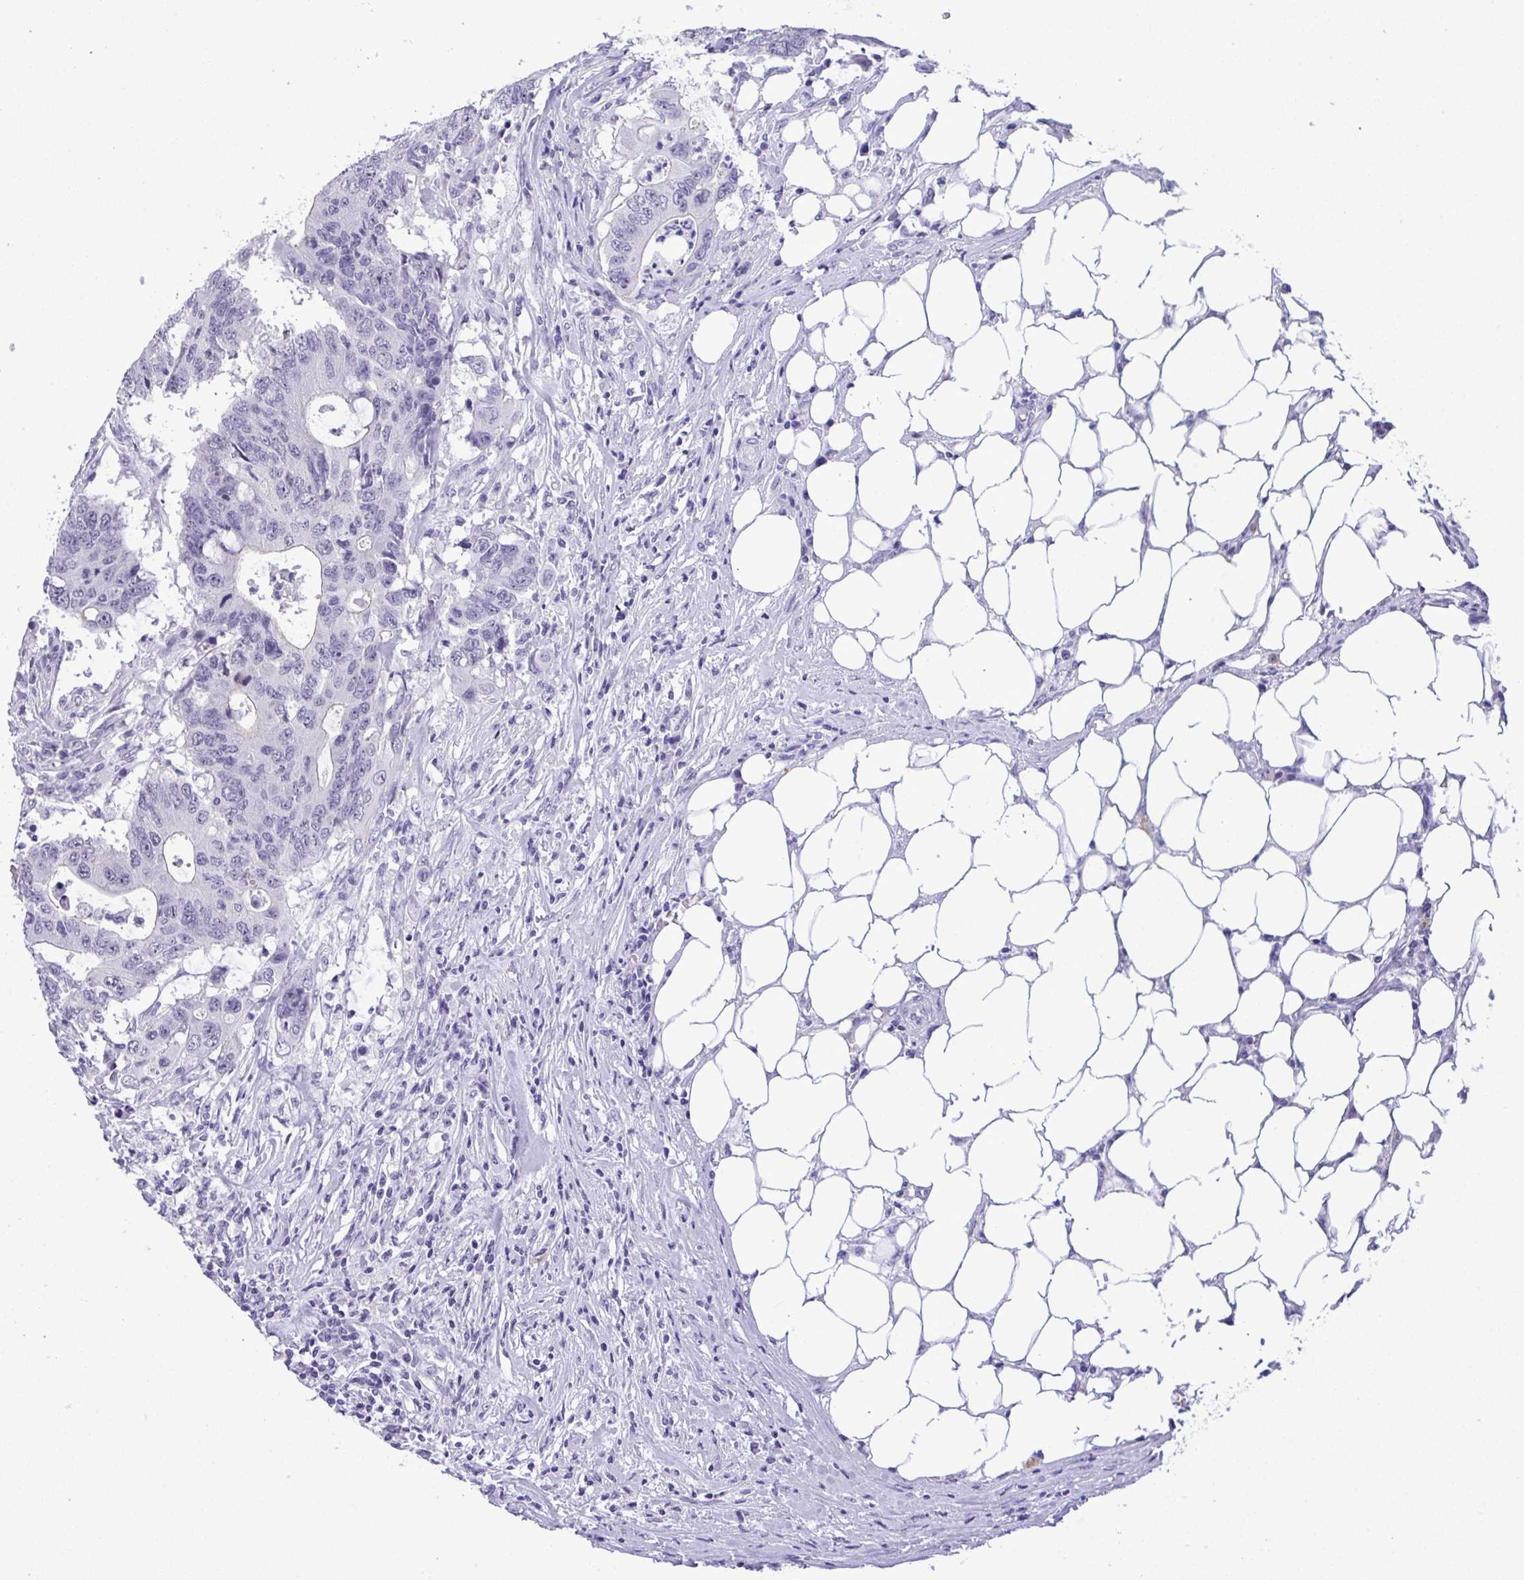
{"staining": {"intensity": "negative", "quantity": "none", "location": "none"}, "tissue": "colorectal cancer", "cell_type": "Tumor cells", "image_type": "cancer", "snomed": [{"axis": "morphology", "description": "Adenocarcinoma, NOS"}, {"axis": "topography", "description": "Colon"}], "caption": "IHC image of neoplastic tissue: human colorectal adenocarcinoma stained with DAB (3,3'-diaminobenzidine) exhibits no significant protein expression in tumor cells.", "gene": "YBX2", "patient": {"sex": "male", "age": 71}}